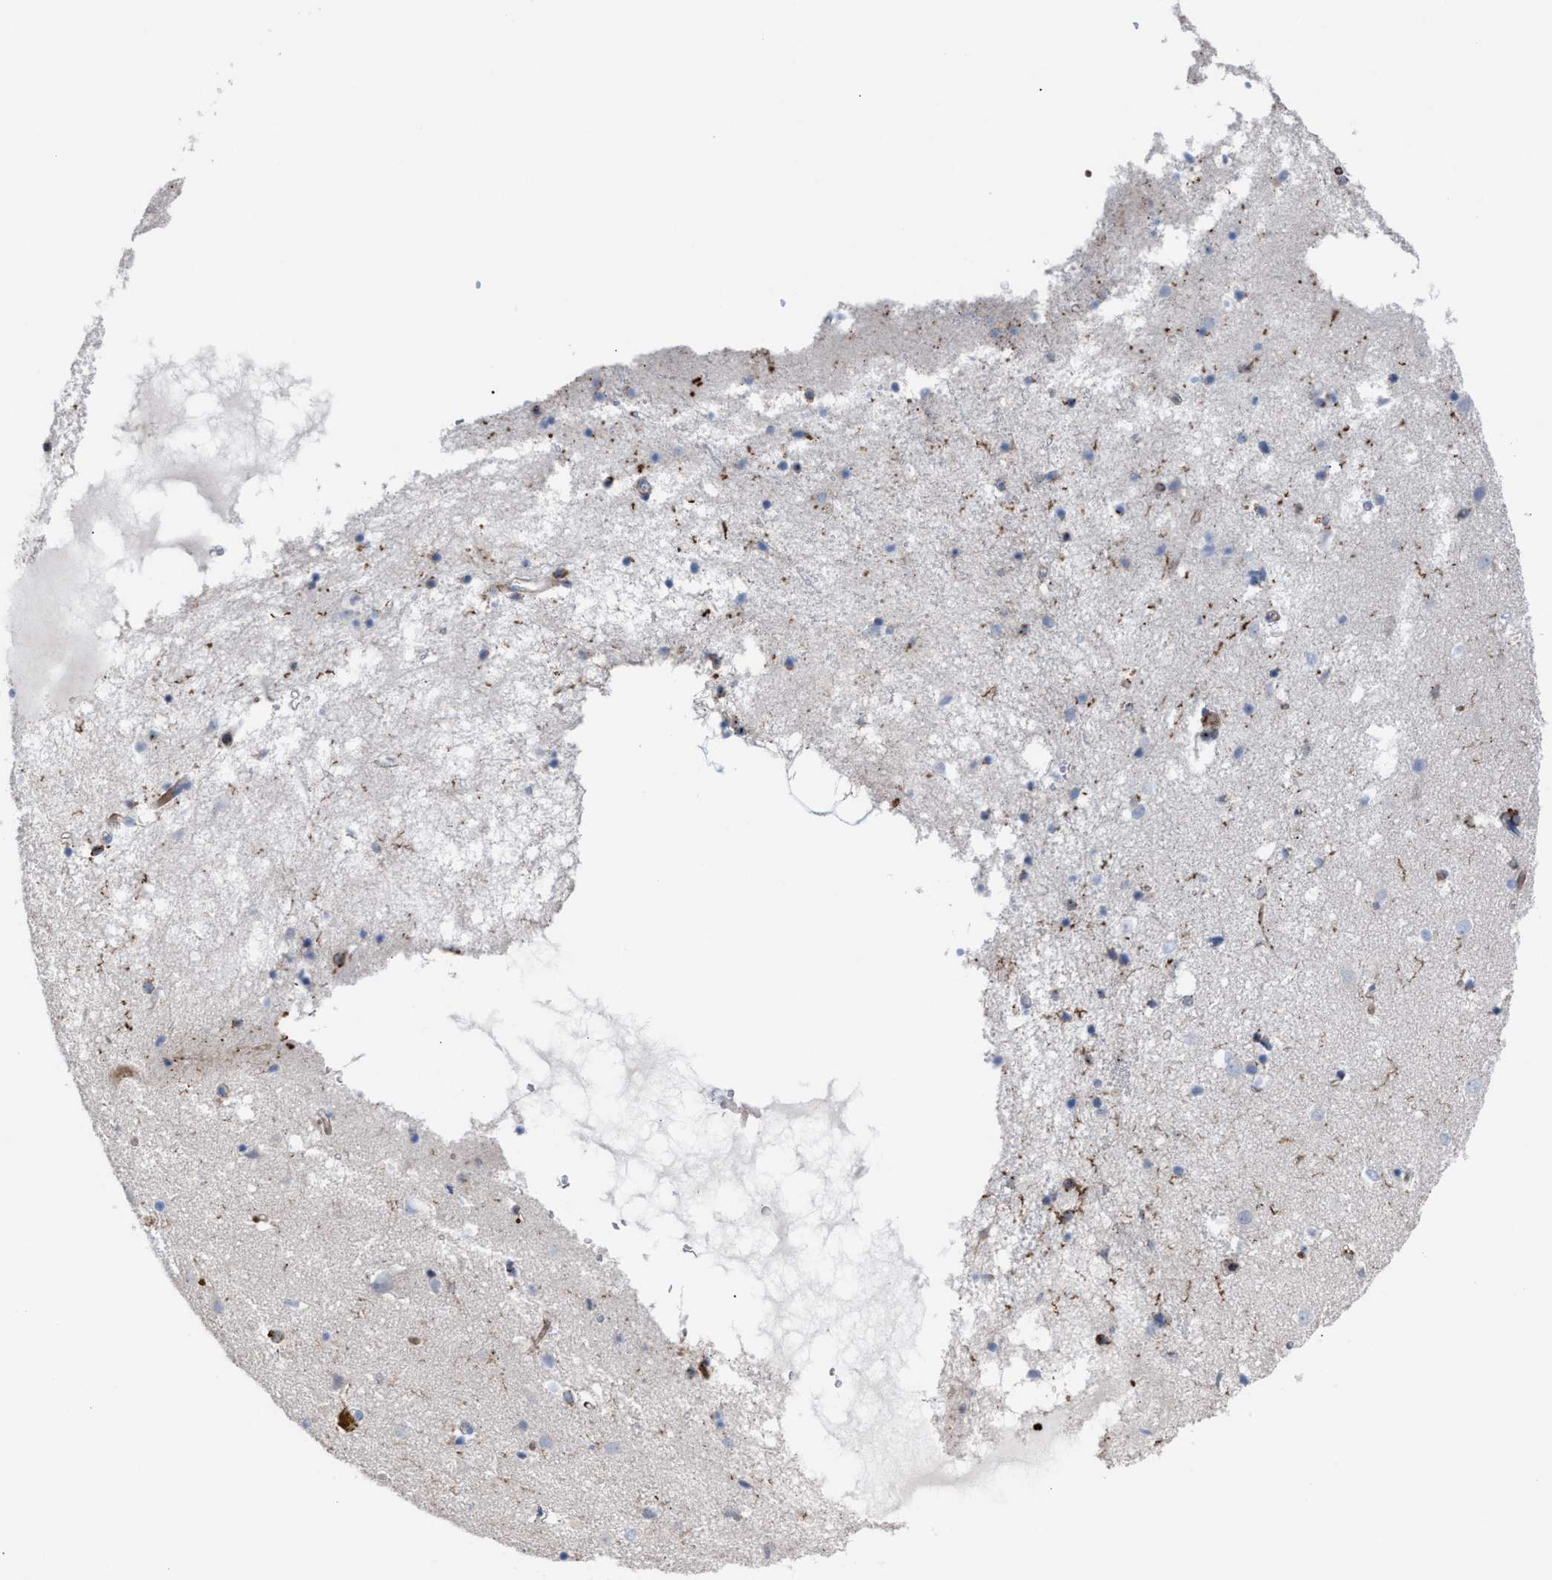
{"staining": {"intensity": "moderate", "quantity": "<25%", "location": "cytoplasmic/membranous"}, "tissue": "caudate", "cell_type": "Glial cells", "image_type": "normal", "snomed": [{"axis": "morphology", "description": "Normal tissue, NOS"}, {"axis": "topography", "description": "Lateral ventricle wall"}], "caption": "Immunohistochemistry (IHC) (DAB) staining of benign human caudate exhibits moderate cytoplasmic/membranous protein expression in approximately <25% of glial cells. (IHC, brightfield microscopy, high magnification).", "gene": "SLC47A1", "patient": {"sex": "male", "age": 70}}